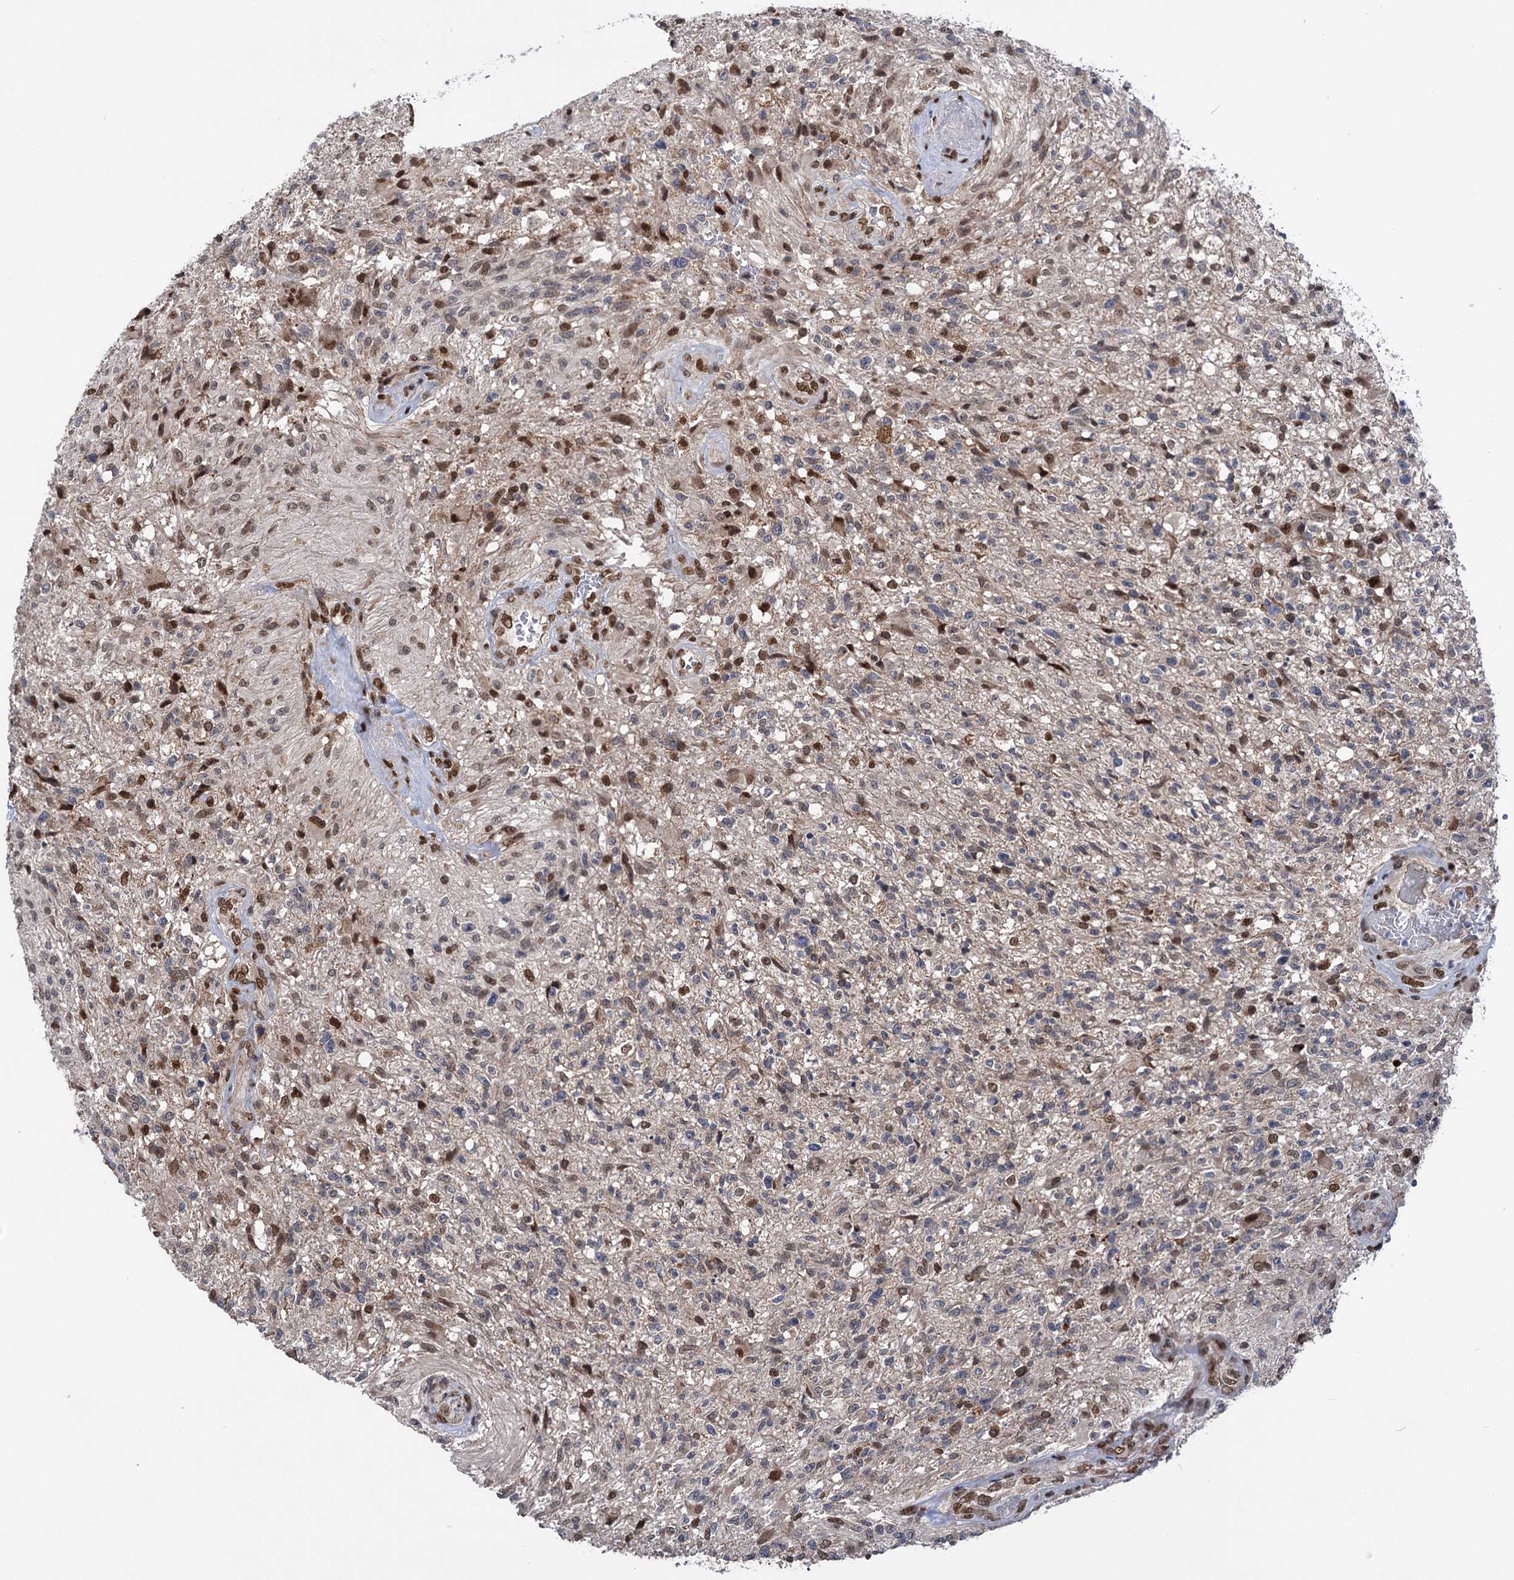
{"staining": {"intensity": "moderate", "quantity": "<25%", "location": "nuclear"}, "tissue": "glioma", "cell_type": "Tumor cells", "image_type": "cancer", "snomed": [{"axis": "morphology", "description": "Glioma, malignant, High grade"}, {"axis": "topography", "description": "Brain"}], "caption": "An IHC image of tumor tissue is shown. Protein staining in brown labels moderate nuclear positivity in high-grade glioma (malignant) within tumor cells.", "gene": "MESD", "patient": {"sex": "male", "age": 56}}